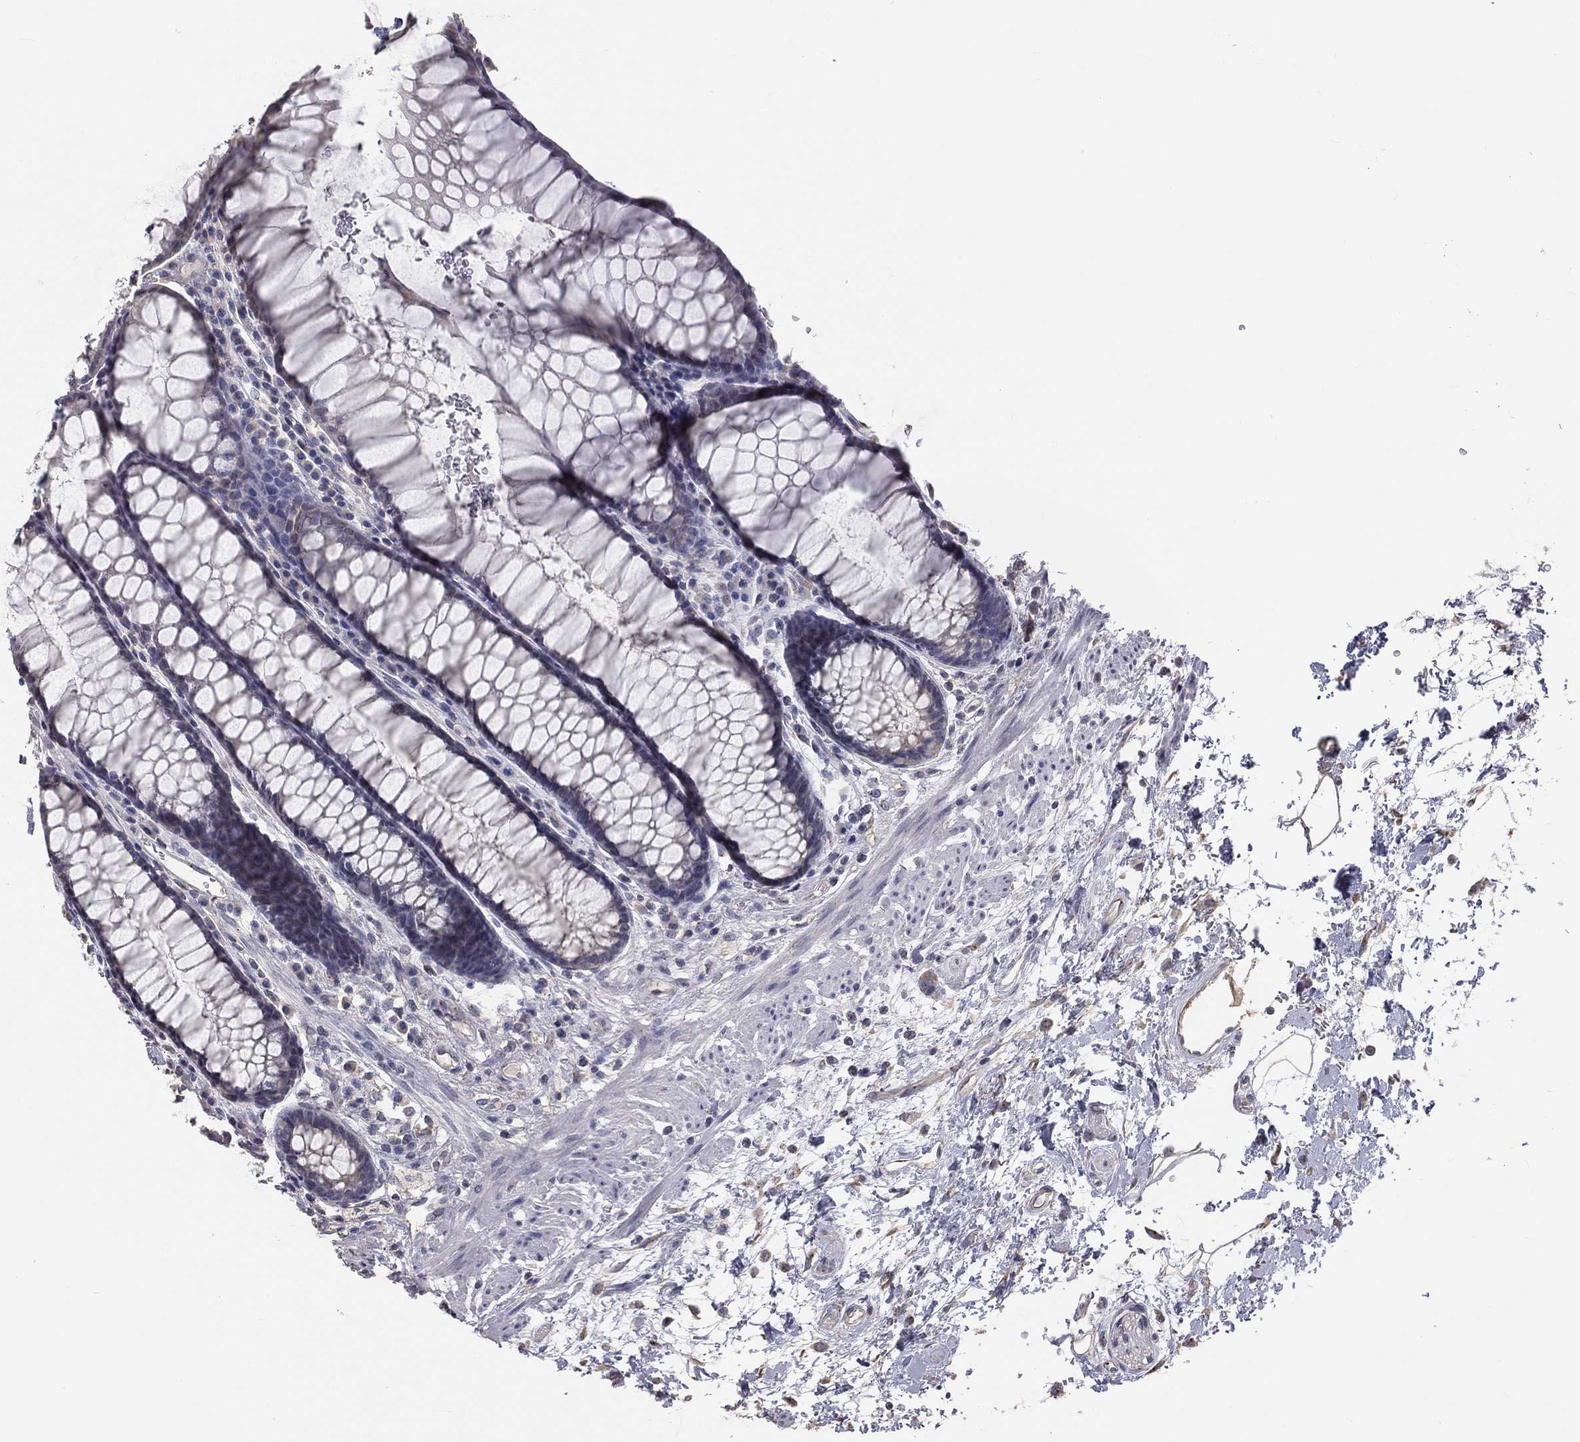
{"staining": {"intensity": "negative", "quantity": "none", "location": "none"}, "tissue": "rectum", "cell_type": "Glandular cells", "image_type": "normal", "snomed": [{"axis": "morphology", "description": "Normal tissue, NOS"}, {"axis": "topography", "description": "Rectum"}], "caption": "IHC image of benign rectum stained for a protein (brown), which demonstrates no expression in glandular cells.", "gene": "CROCC", "patient": {"sex": "female", "age": 68}}